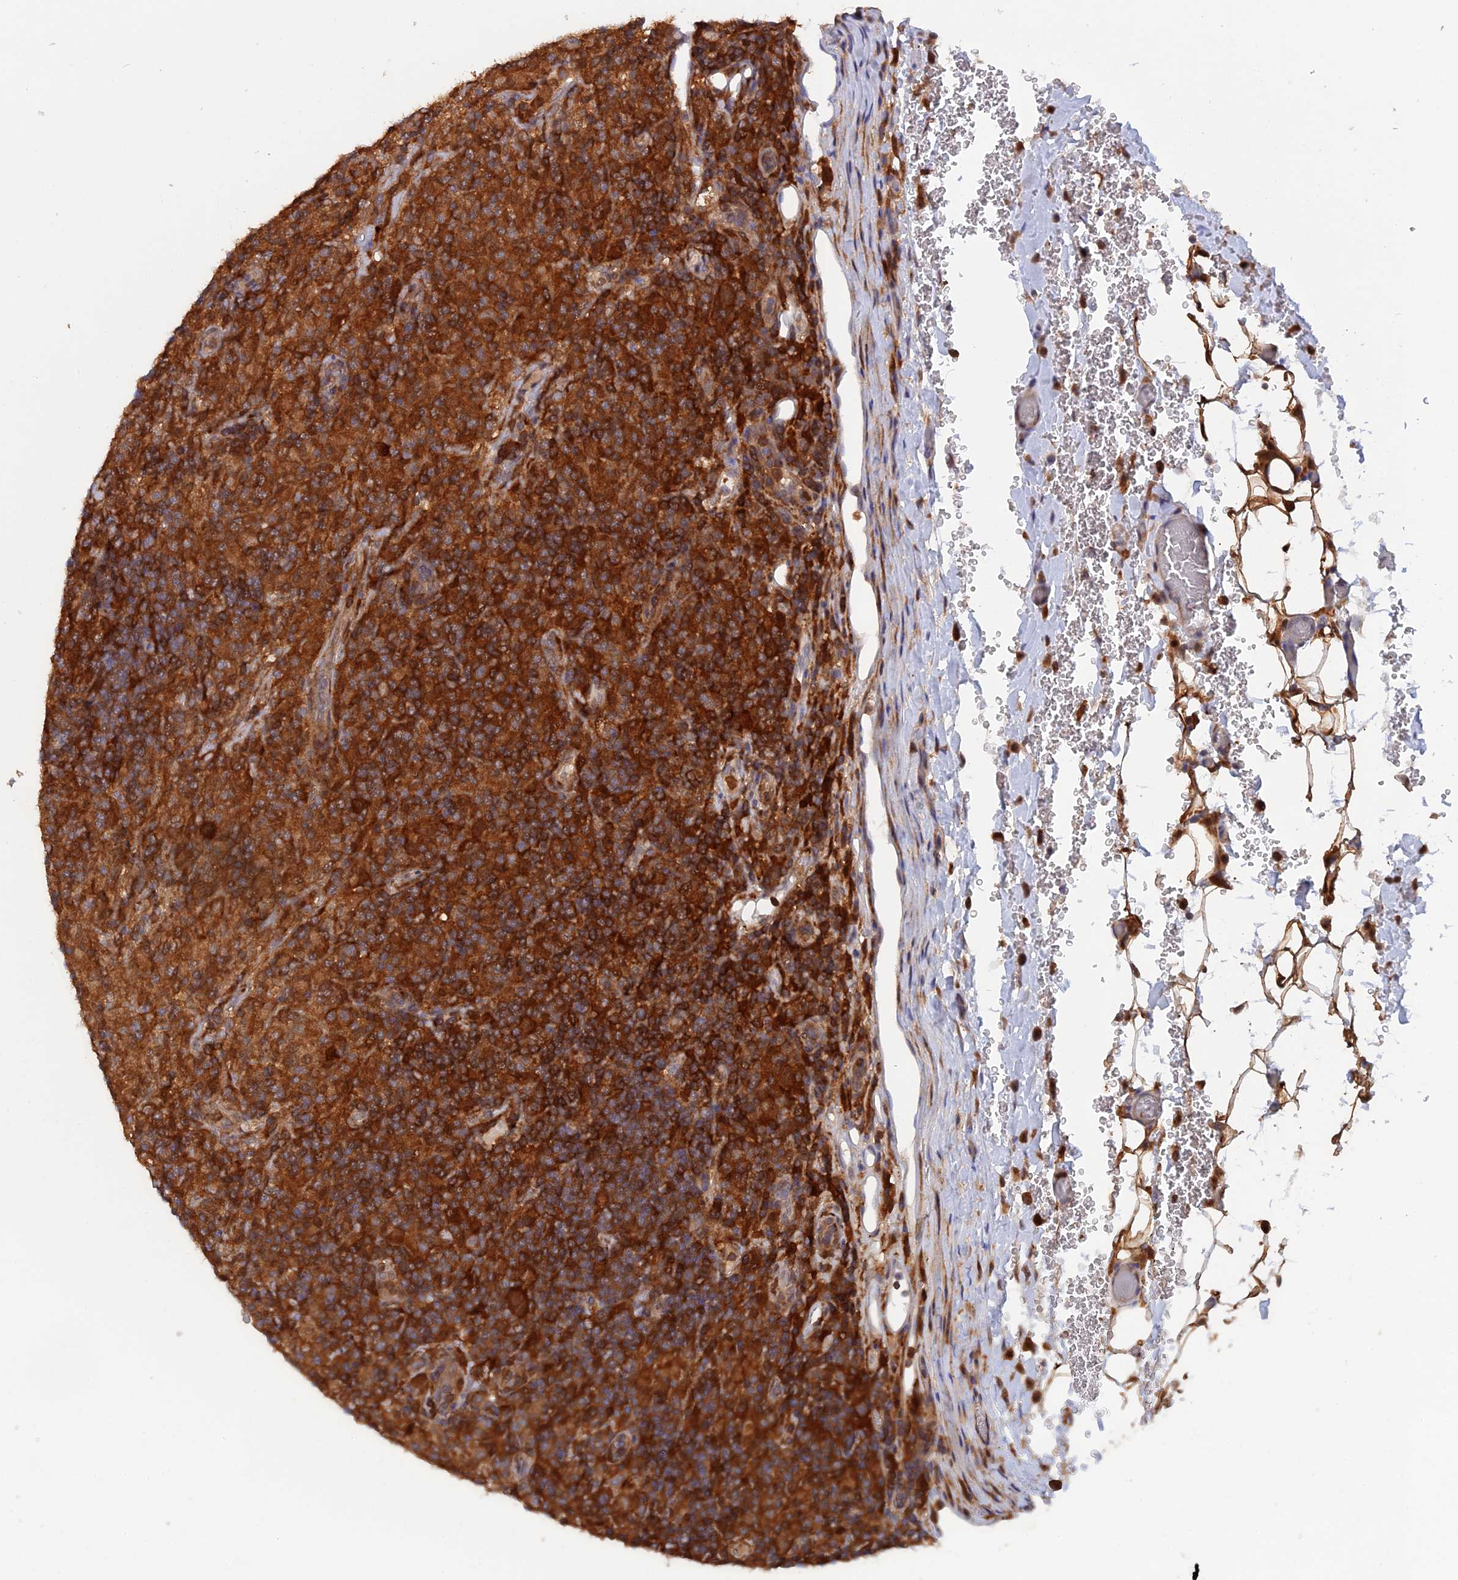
{"staining": {"intensity": "strong", "quantity": ">75%", "location": "cytoplasmic/membranous"}, "tissue": "lymphoma", "cell_type": "Tumor cells", "image_type": "cancer", "snomed": [{"axis": "morphology", "description": "Hodgkin's disease, NOS"}, {"axis": "topography", "description": "Lymph node"}], "caption": "Hodgkin's disease stained with immunohistochemistry displays strong cytoplasmic/membranous expression in approximately >75% of tumor cells. (brown staining indicates protein expression, while blue staining denotes nuclei).", "gene": "BLVRA", "patient": {"sex": "male", "age": 70}}